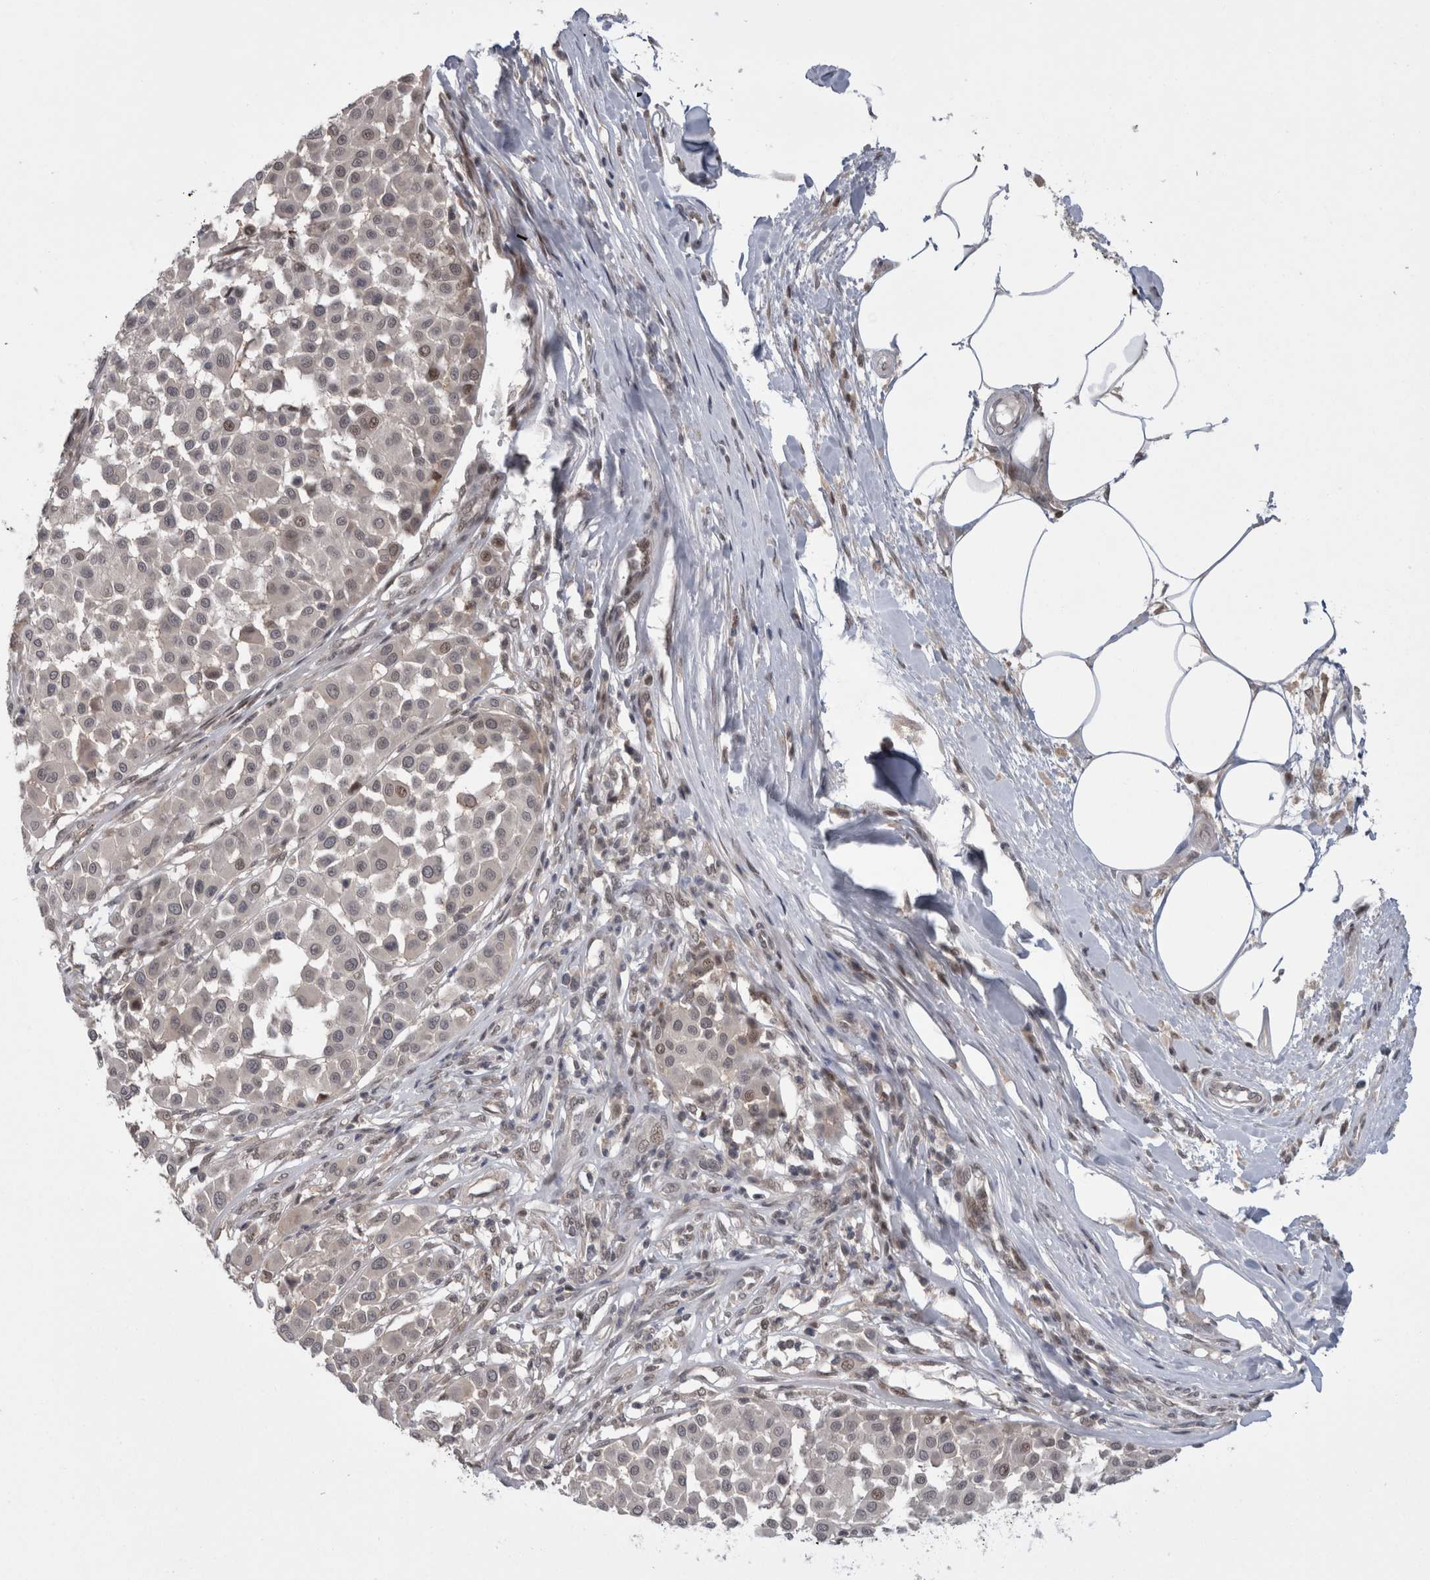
{"staining": {"intensity": "negative", "quantity": "none", "location": "none"}, "tissue": "melanoma", "cell_type": "Tumor cells", "image_type": "cancer", "snomed": [{"axis": "morphology", "description": "Malignant melanoma, Metastatic site"}, {"axis": "topography", "description": "Soft tissue"}], "caption": "Immunohistochemical staining of human melanoma displays no significant expression in tumor cells.", "gene": "MTBP", "patient": {"sex": "male", "age": 41}}